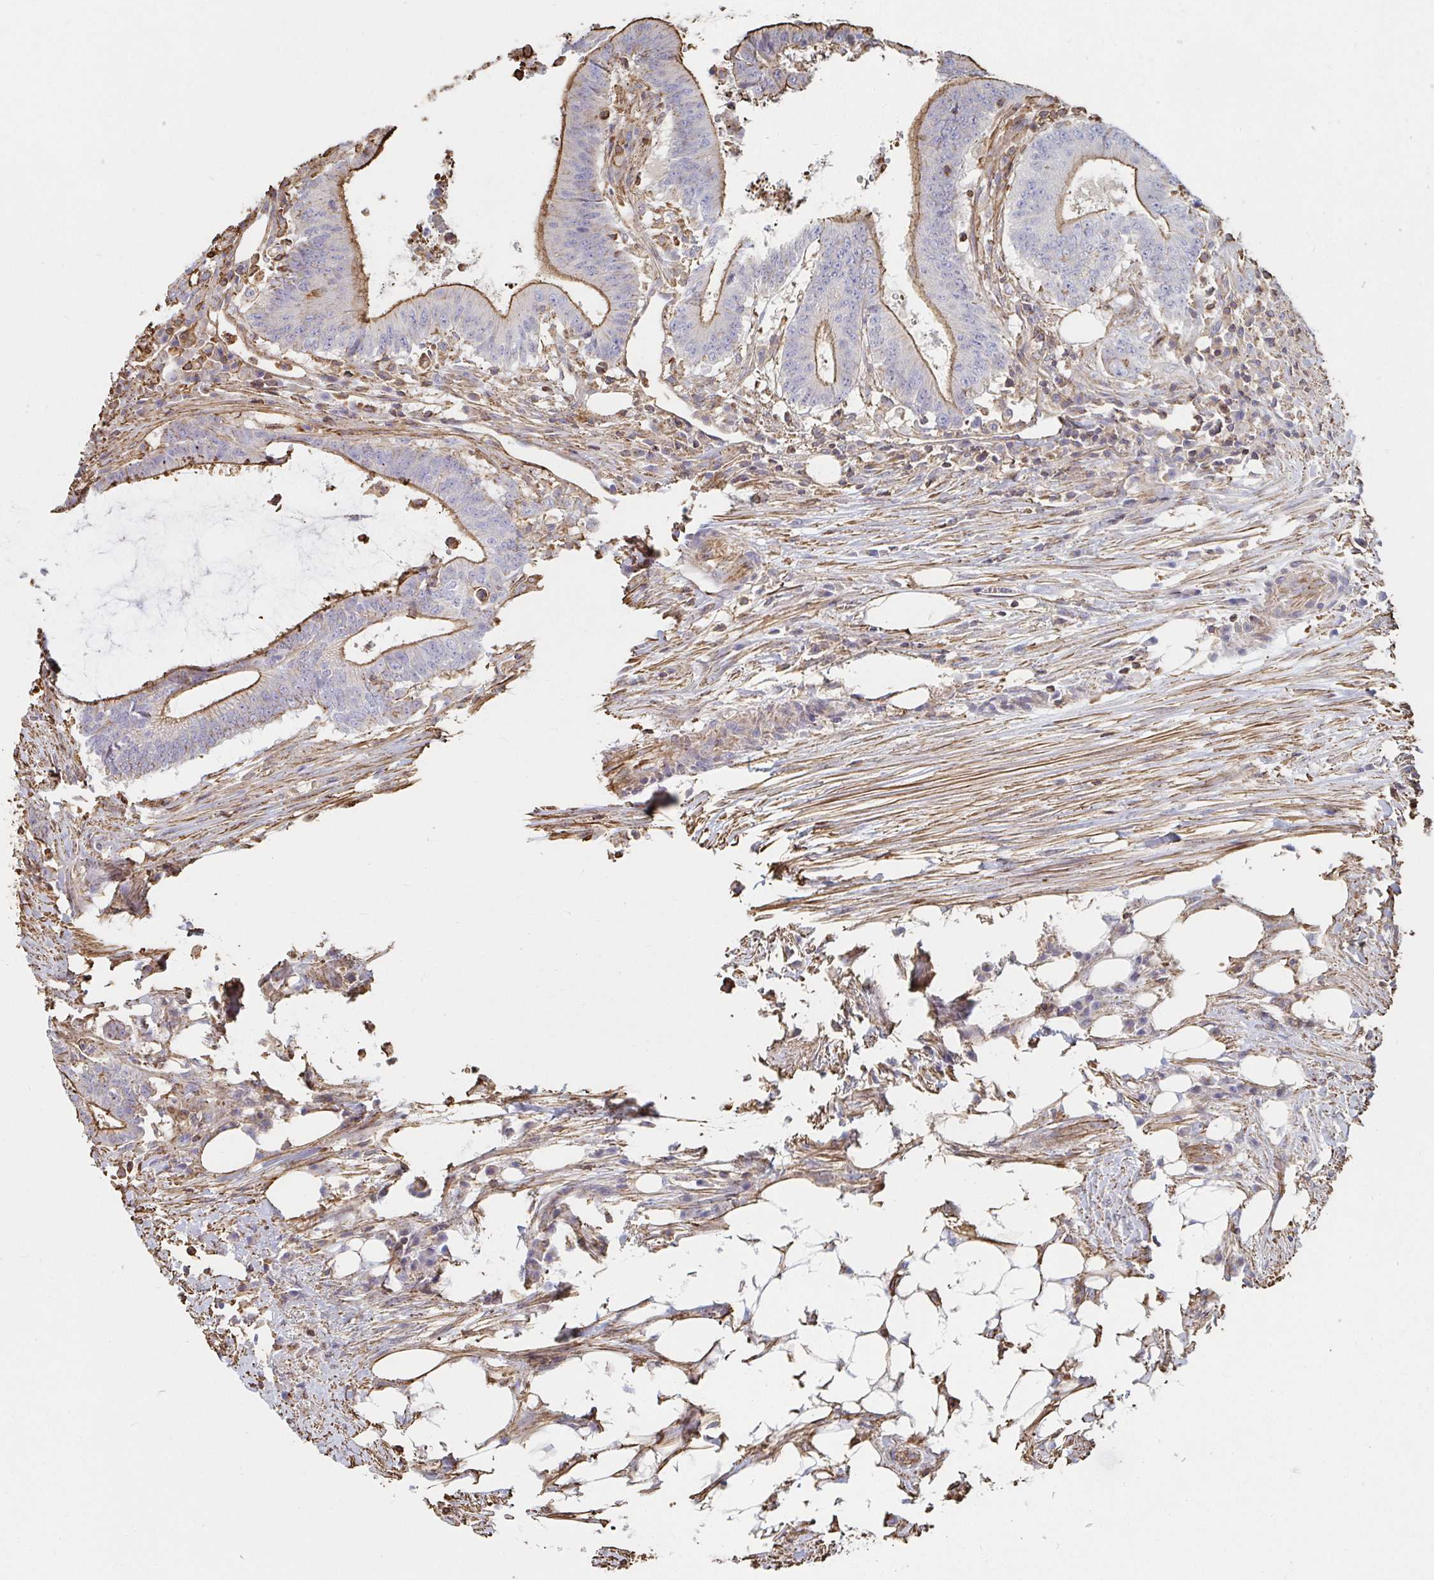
{"staining": {"intensity": "moderate", "quantity": ">75%", "location": "cytoplasmic/membranous"}, "tissue": "colorectal cancer", "cell_type": "Tumor cells", "image_type": "cancer", "snomed": [{"axis": "morphology", "description": "Adenocarcinoma, NOS"}, {"axis": "topography", "description": "Colon"}], "caption": "DAB (3,3'-diaminobenzidine) immunohistochemical staining of human colorectal cancer demonstrates moderate cytoplasmic/membranous protein expression in about >75% of tumor cells.", "gene": "PTPN14", "patient": {"sex": "female", "age": 43}}